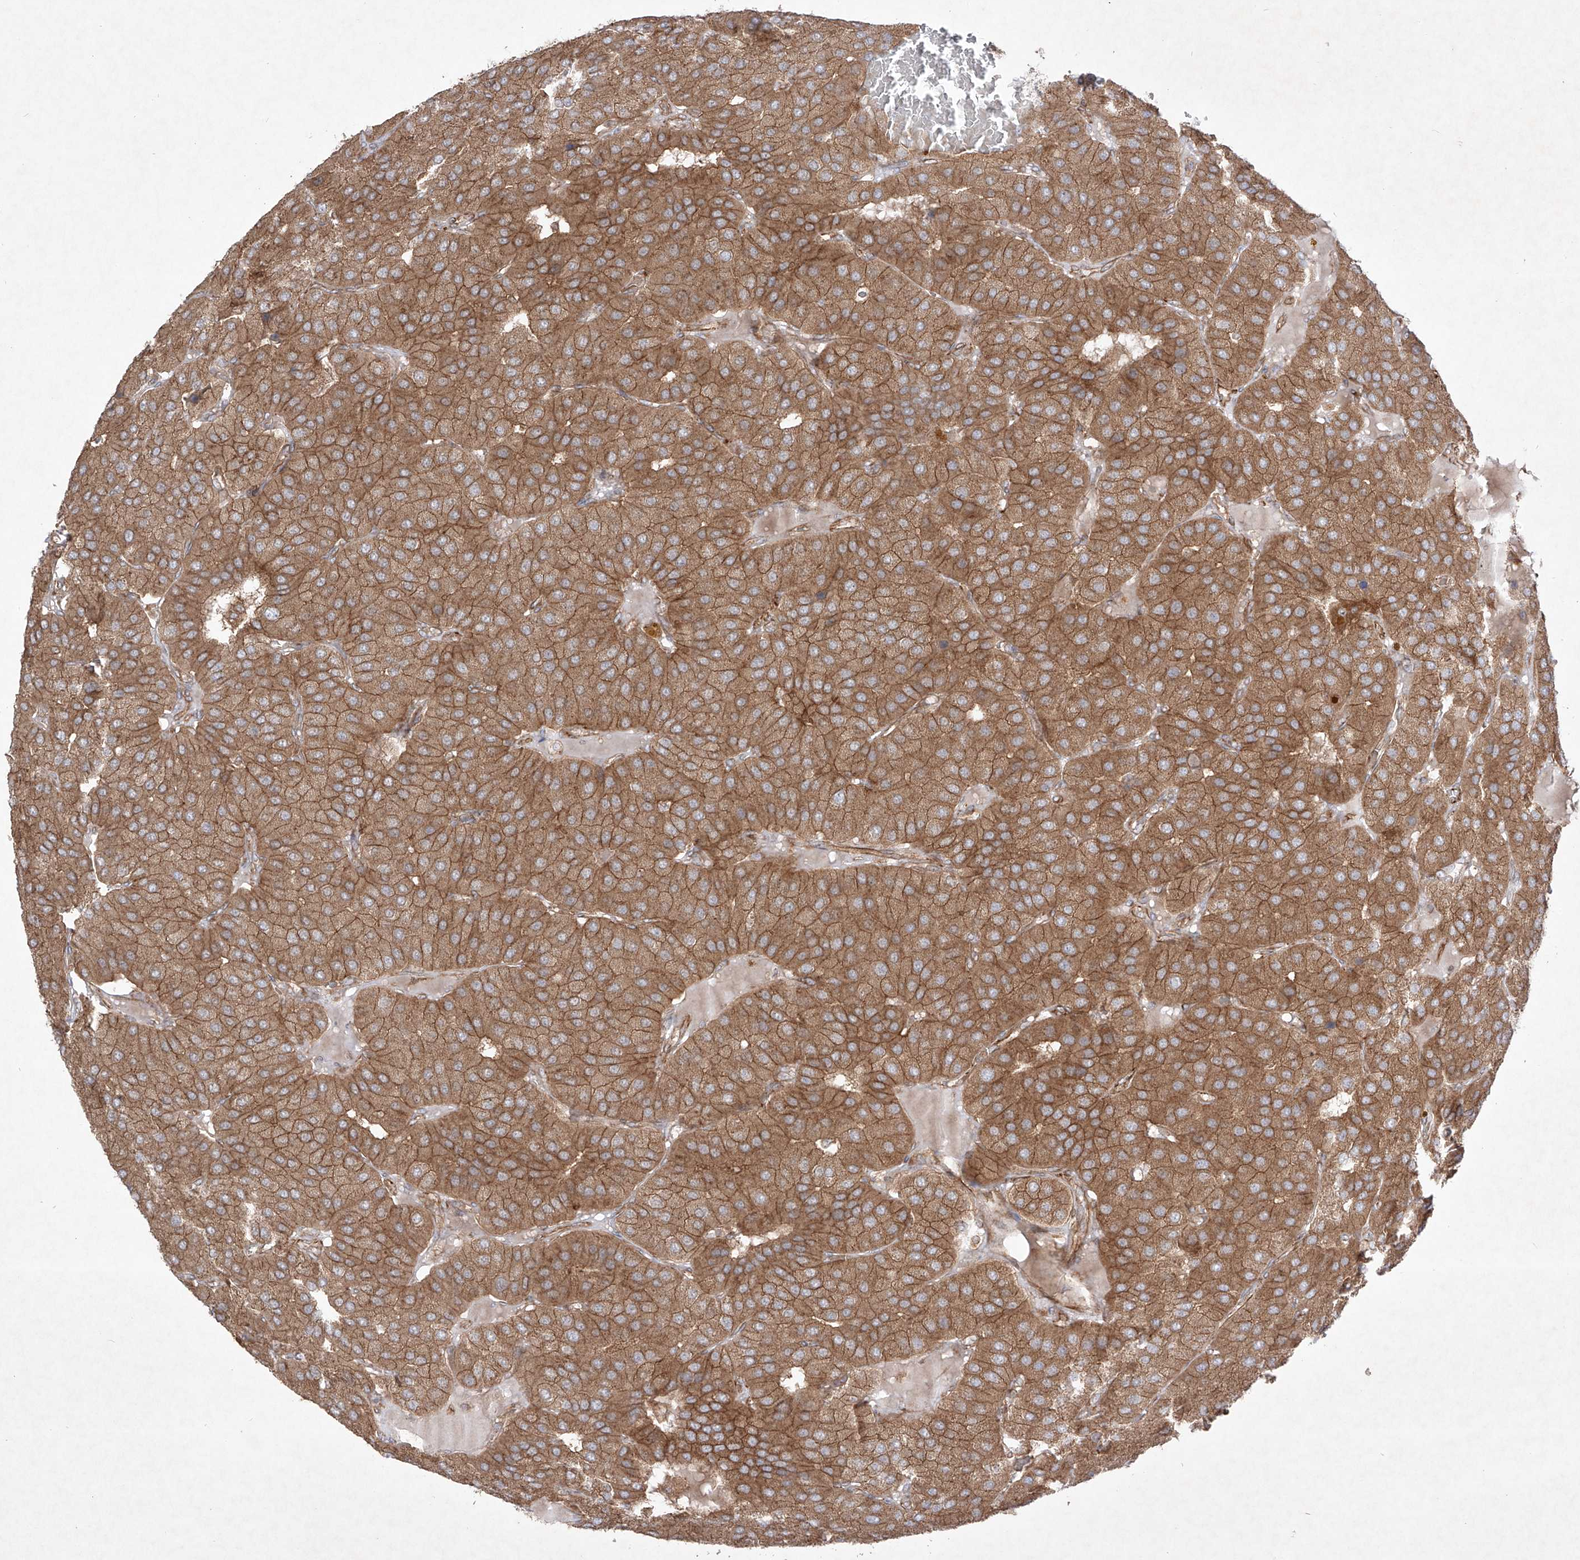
{"staining": {"intensity": "moderate", "quantity": ">75%", "location": "cytoplasmic/membranous"}, "tissue": "parathyroid gland", "cell_type": "Glandular cells", "image_type": "normal", "snomed": [{"axis": "morphology", "description": "Normal tissue, NOS"}, {"axis": "morphology", "description": "Adenoma, NOS"}, {"axis": "topography", "description": "Parathyroid gland"}], "caption": "IHC of benign human parathyroid gland exhibits medium levels of moderate cytoplasmic/membranous staining in approximately >75% of glandular cells.", "gene": "YKT6", "patient": {"sex": "female", "age": 86}}